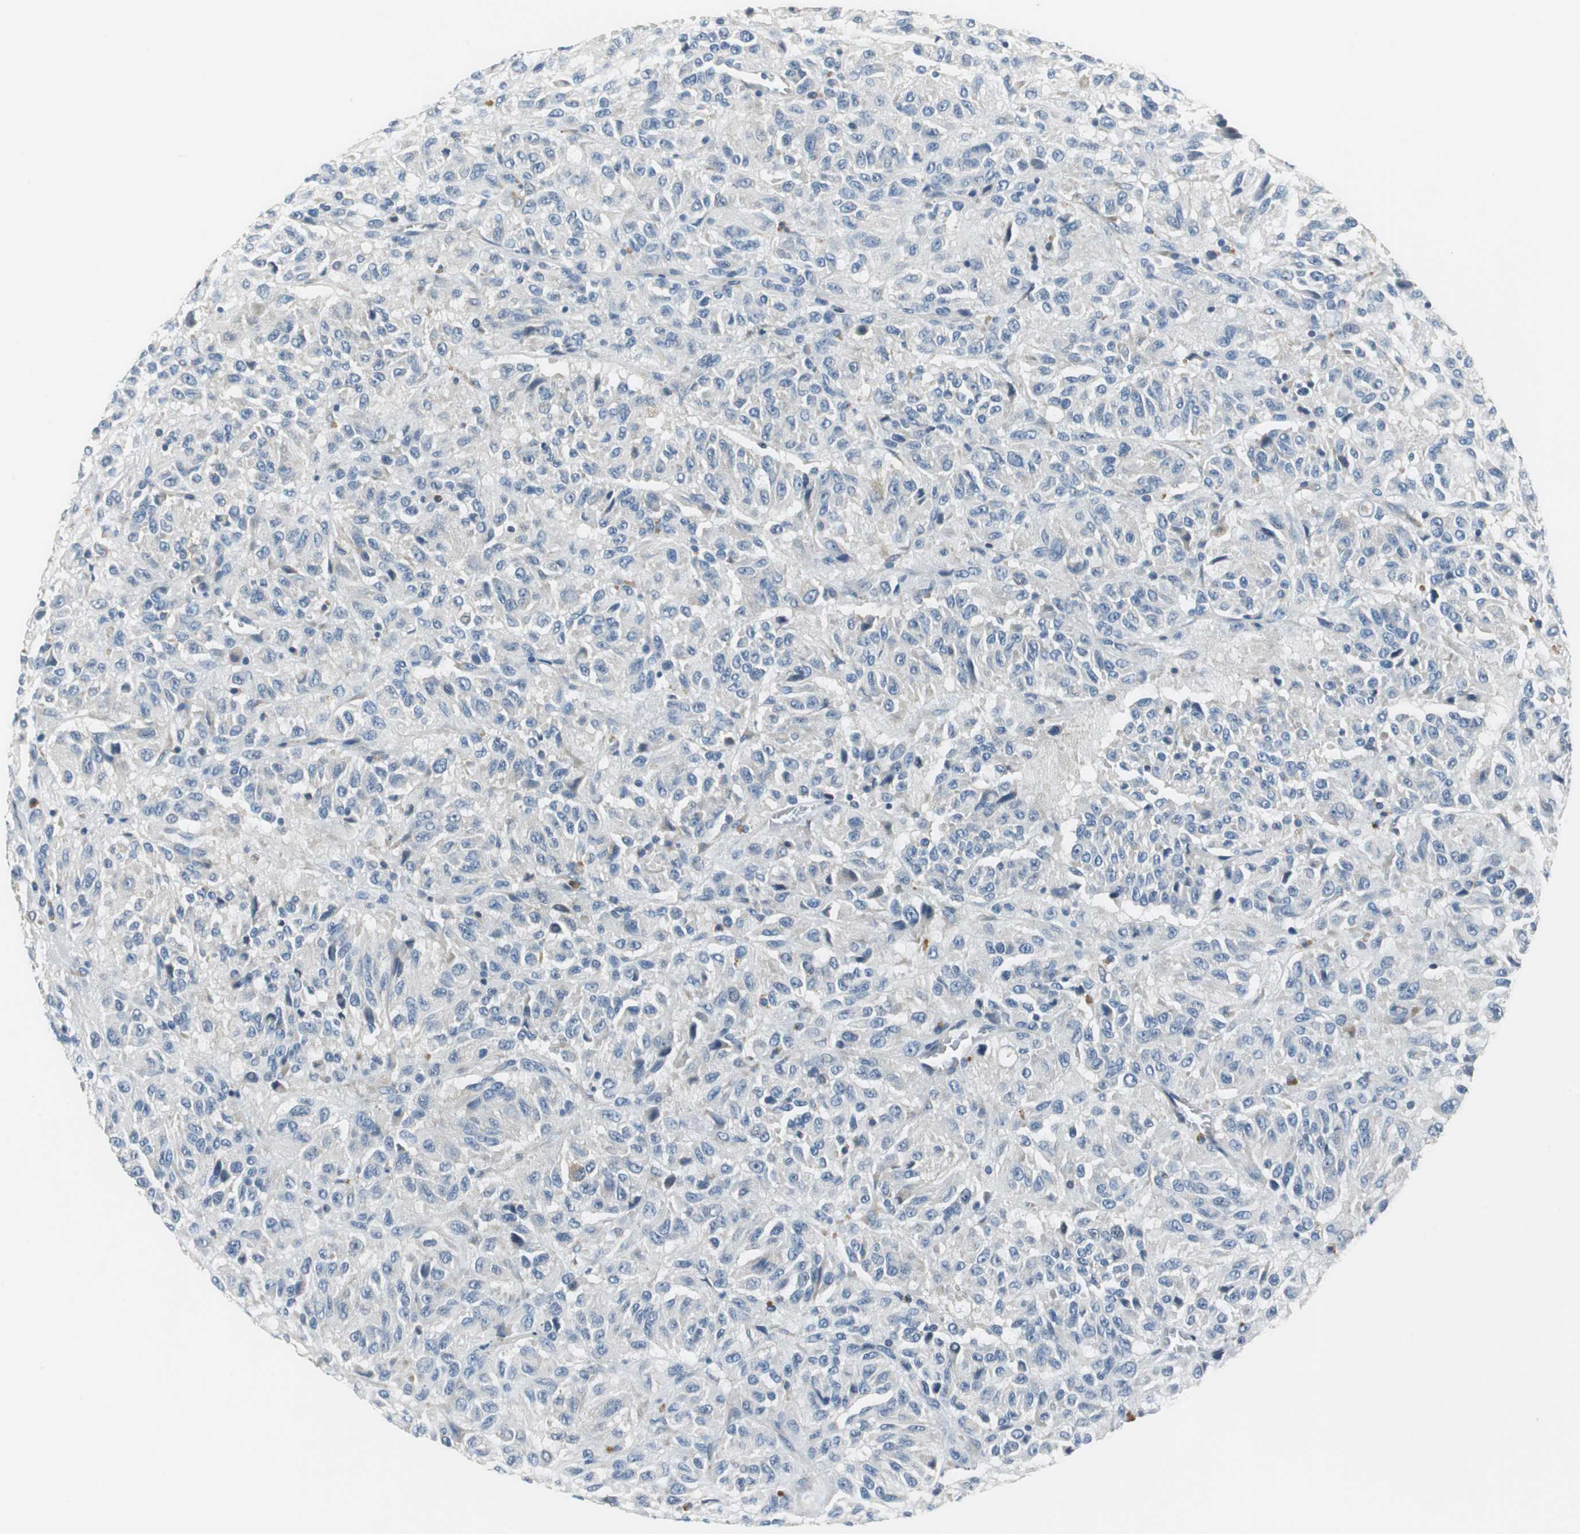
{"staining": {"intensity": "negative", "quantity": "none", "location": "none"}, "tissue": "melanoma", "cell_type": "Tumor cells", "image_type": "cancer", "snomed": [{"axis": "morphology", "description": "Malignant melanoma, Metastatic site"}, {"axis": "topography", "description": "Lung"}], "caption": "The image demonstrates no staining of tumor cells in melanoma.", "gene": "FADS2", "patient": {"sex": "male", "age": 64}}